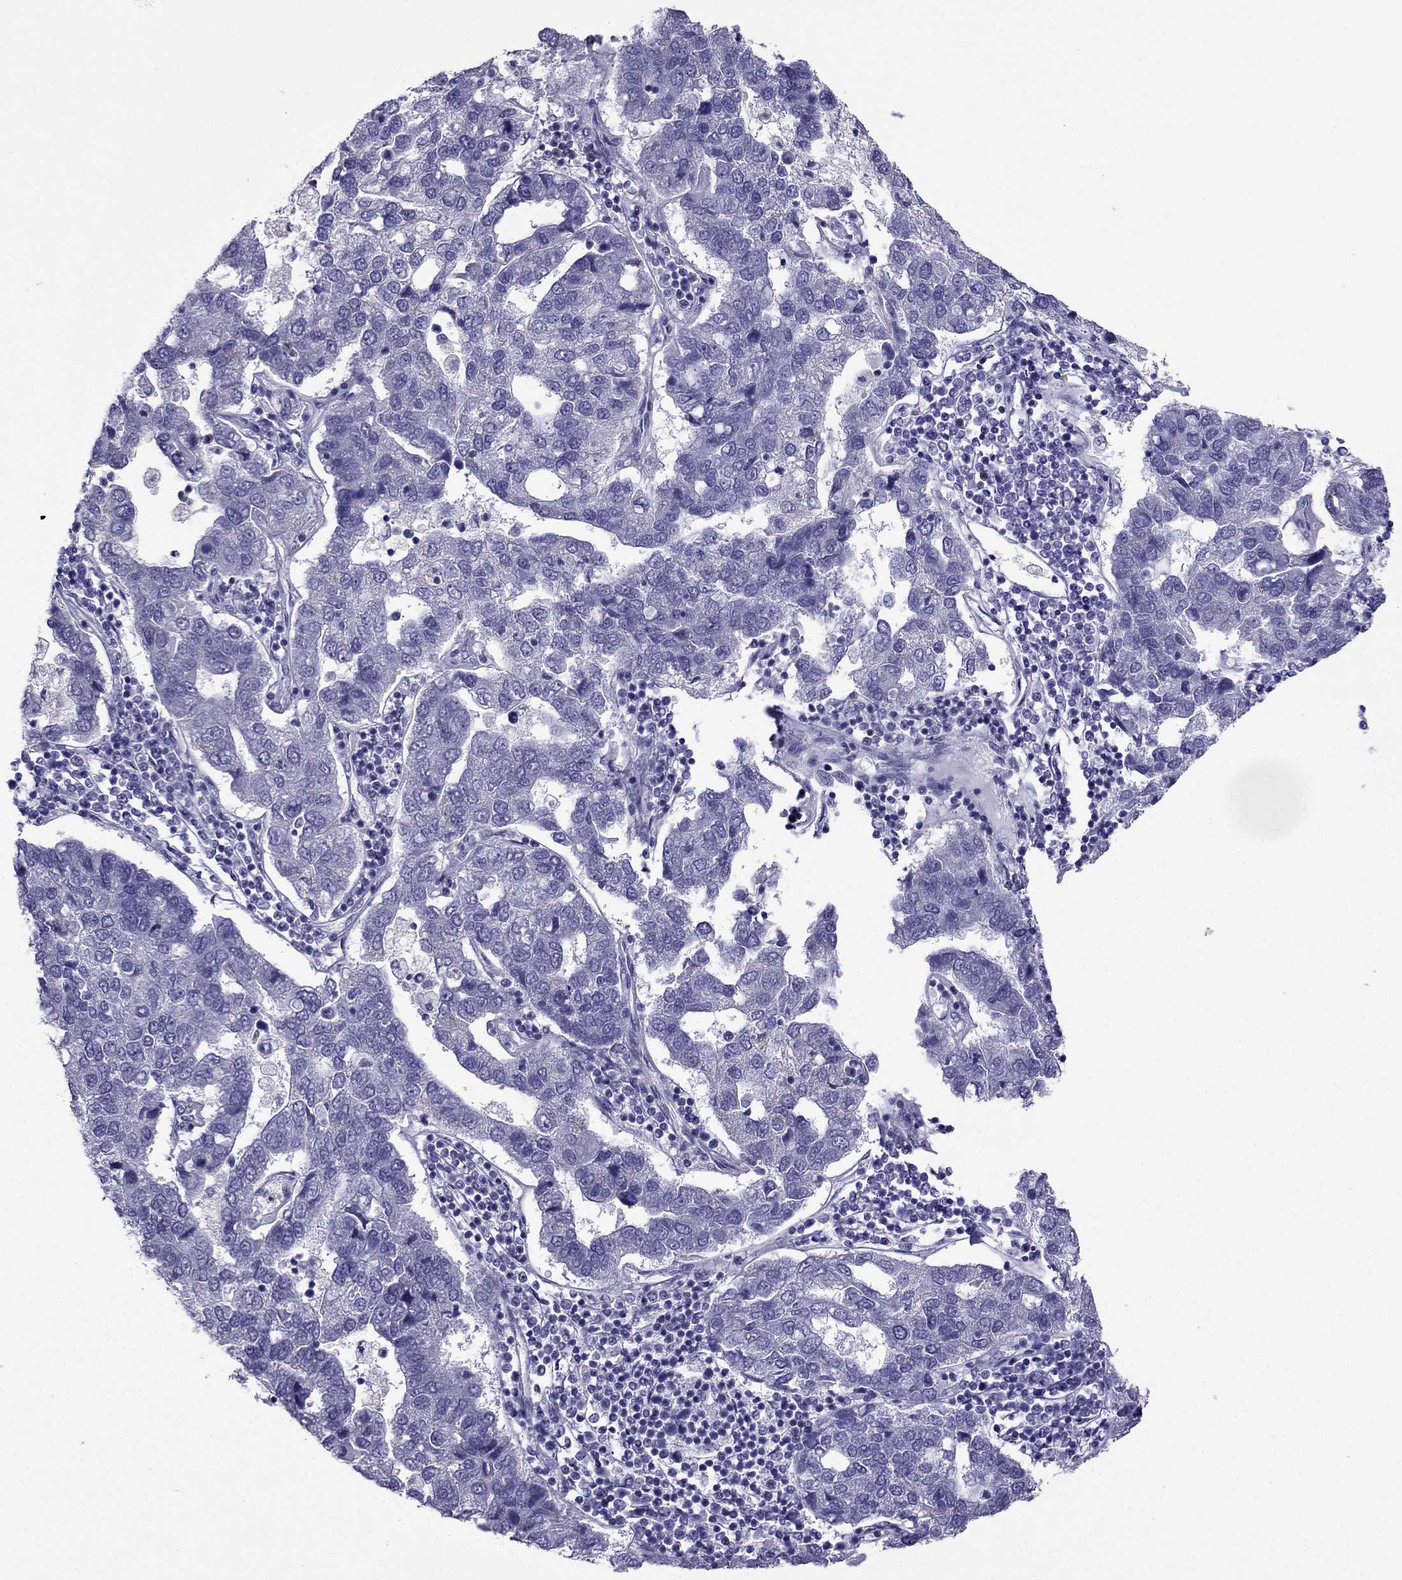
{"staining": {"intensity": "negative", "quantity": "none", "location": "none"}, "tissue": "pancreatic cancer", "cell_type": "Tumor cells", "image_type": "cancer", "snomed": [{"axis": "morphology", "description": "Adenocarcinoma, NOS"}, {"axis": "topography", "description": "Pancreas"}], "caption": "This is an IHC photomicrograph of pancreatic adenocarcinoma. There is no positivity in tumor cells.", "gene": "MYLK3", "patient": {"sex": "female", "age": 61}}